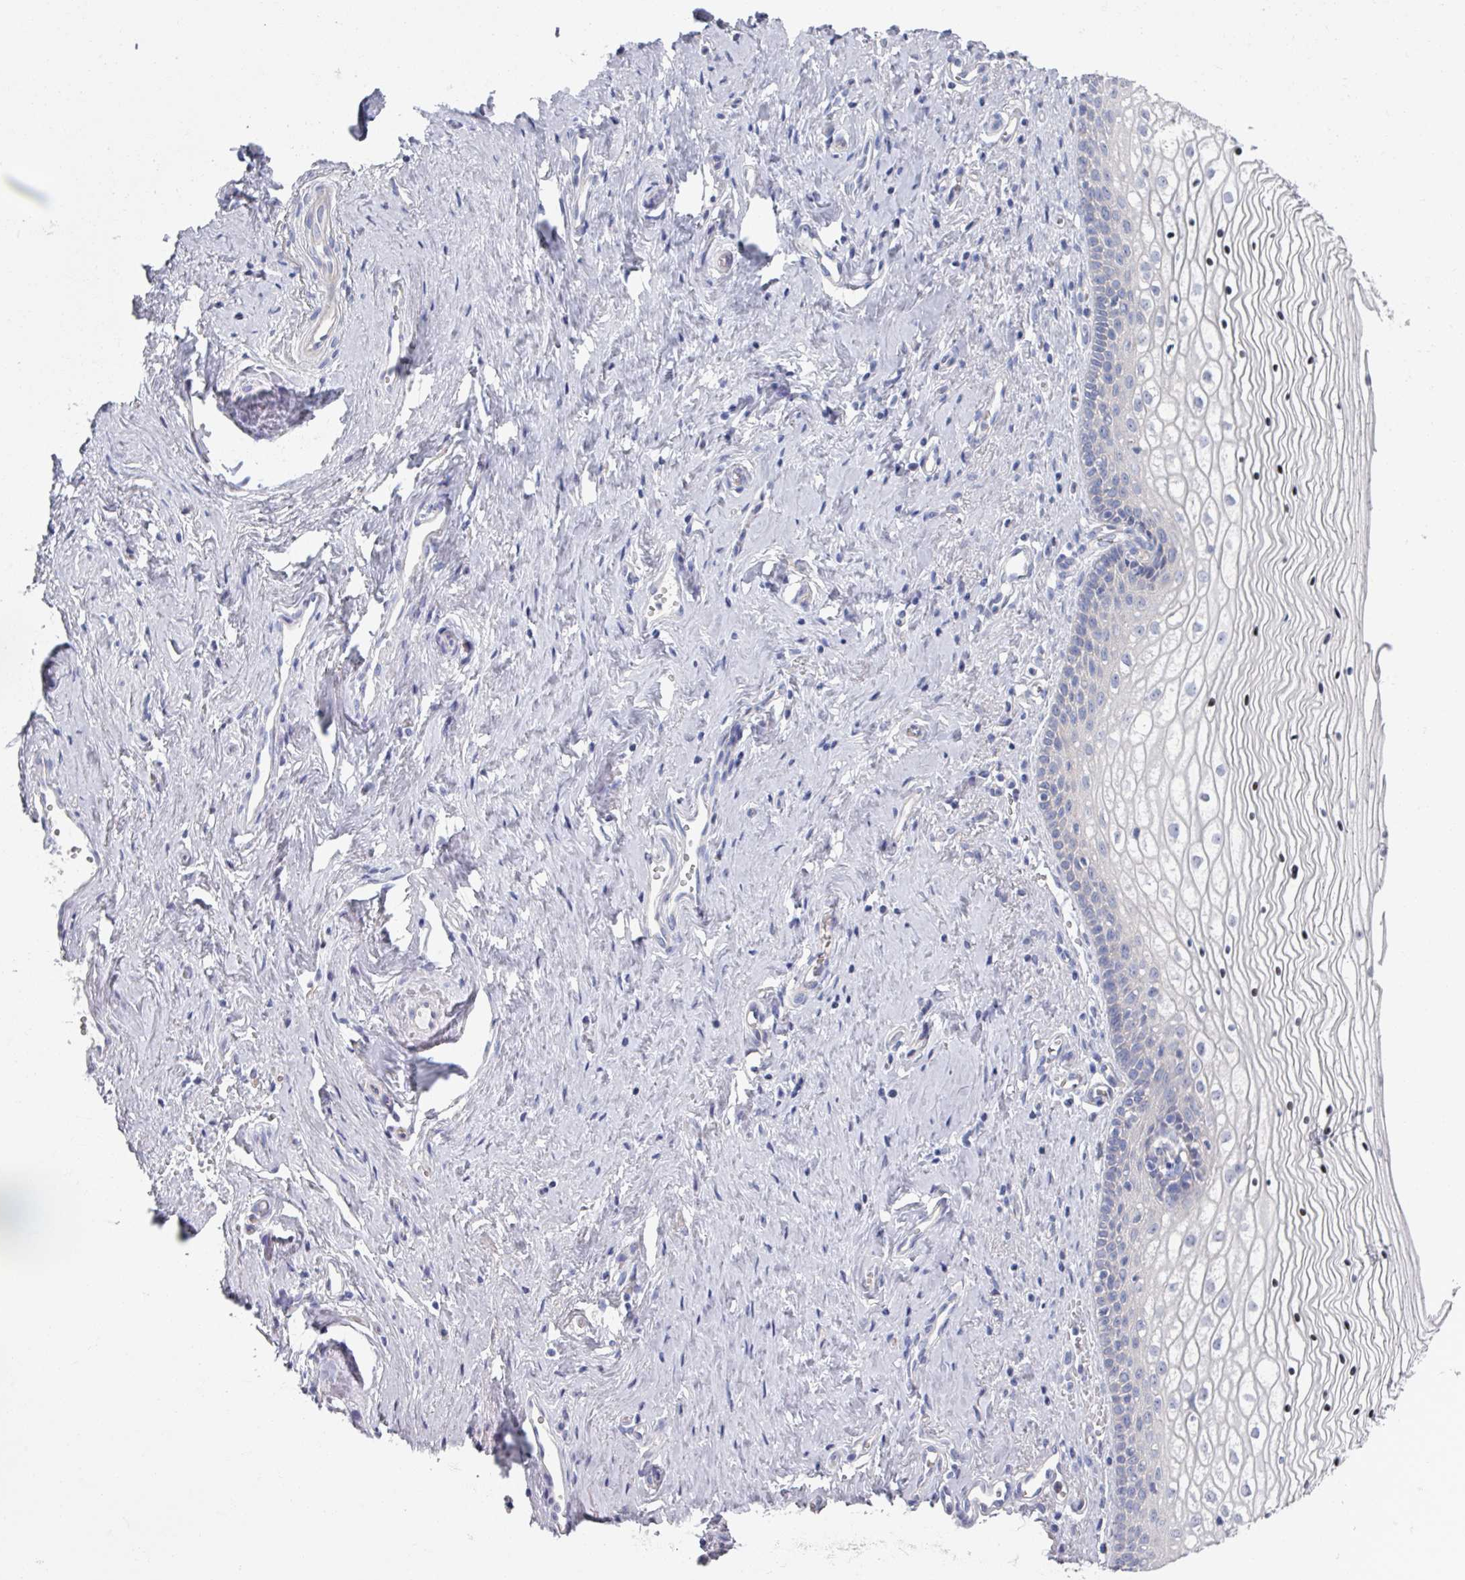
{"staining": {"intensity": "negative", "quantity": "none", "location": "none"}, "tissue": "vagina", "cell_type": "Squamous epithelial cells", "image_type": "normal", "snomed": [{"axis": "morphology", "description": "Normal tissue, NOS"}, {"axis": "topography", "description": "Vagina"}], "caption": "Human vagina stained for a protein using IHC displays no expression in squamous epithelial cells.", "gene": "EFL1", "patient": {"sex": "female", "age": 59}}